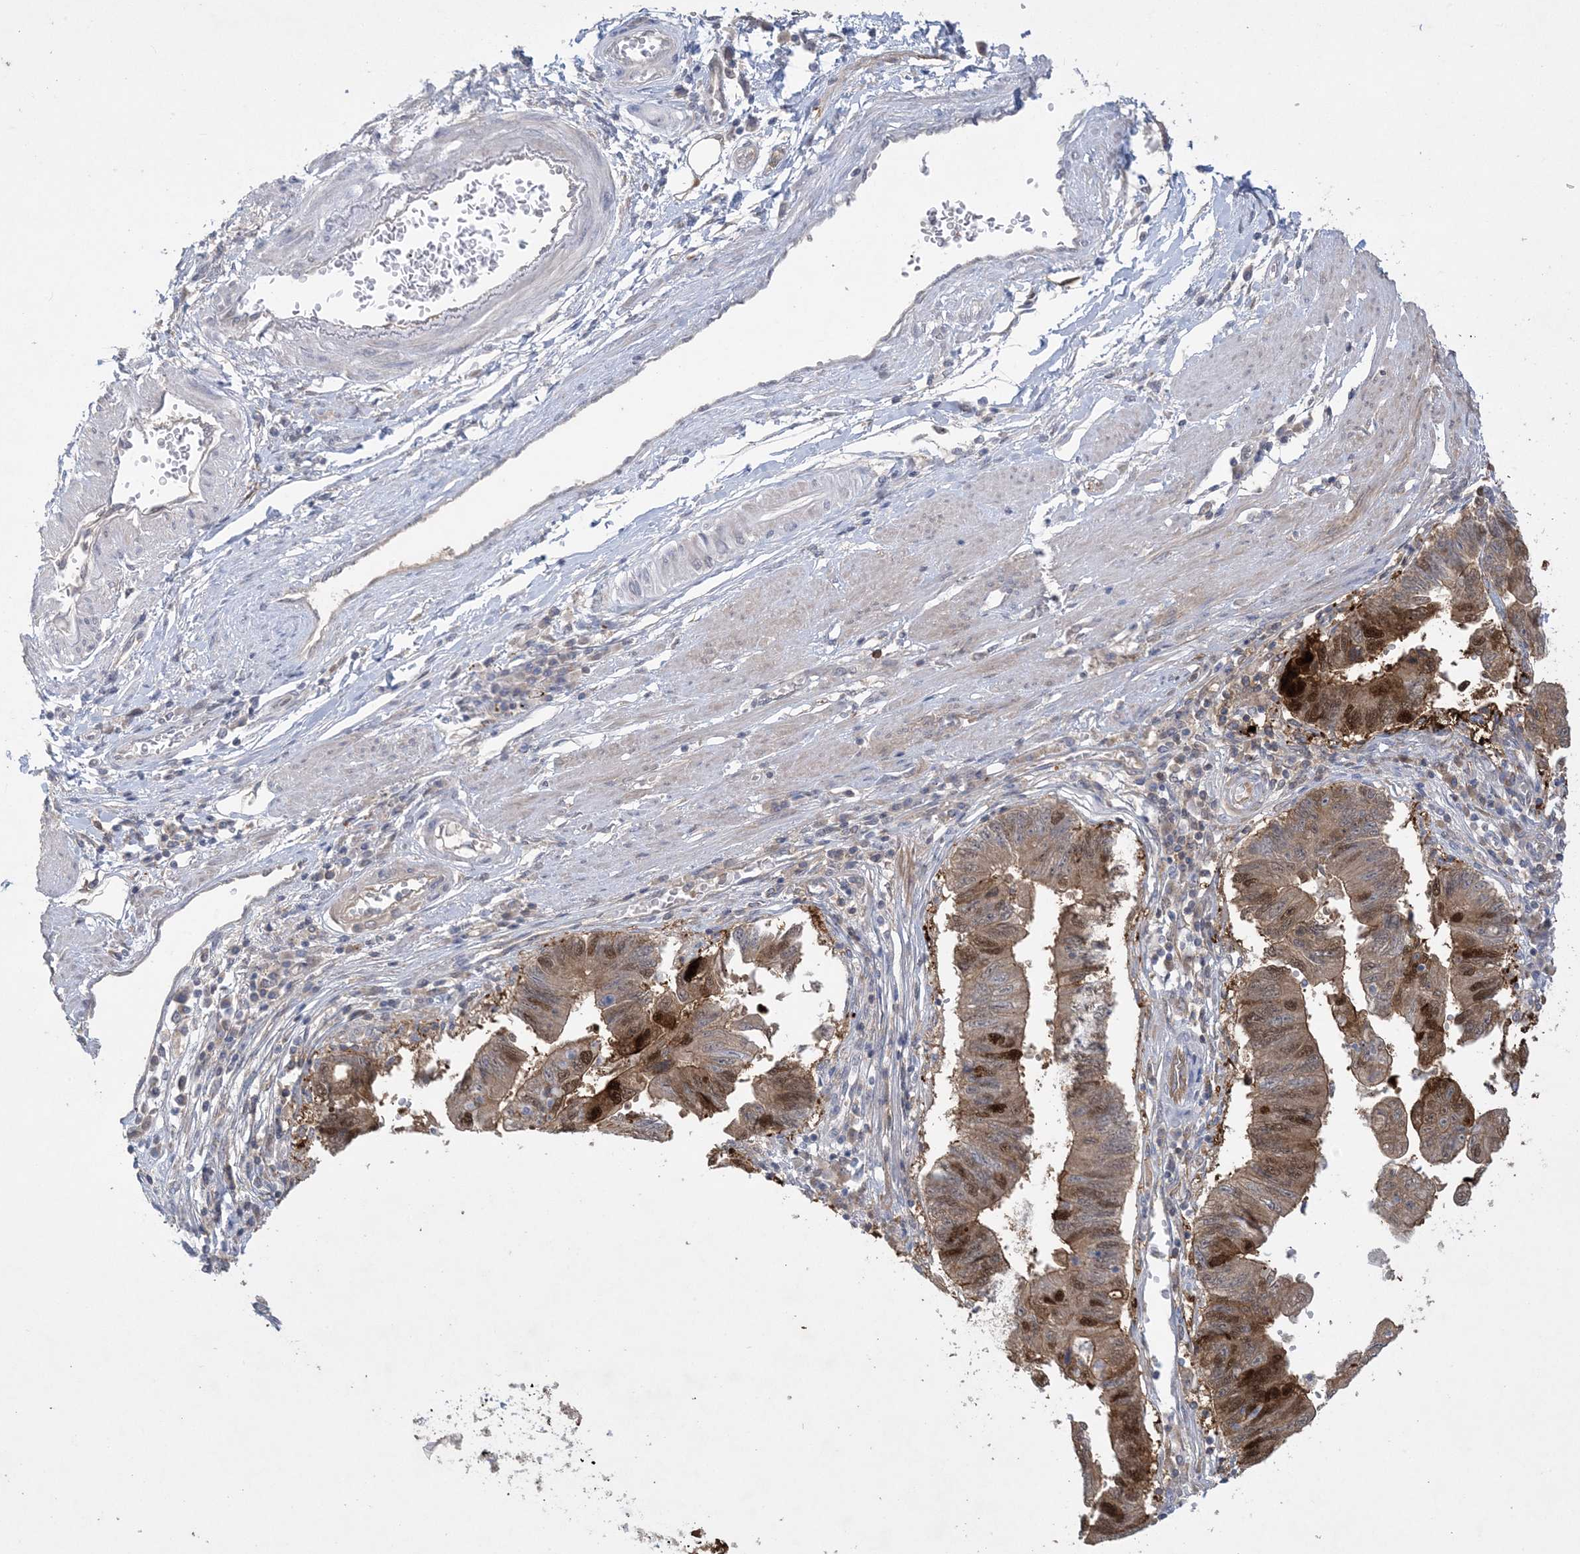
{"staining": {"intensity": "strong", "quantity": ">75%", "location": "cytoplasmic/membranous,nuclear"}, "tissue": "stomach cancer", "cell_type": "Tumor cells", "image_type": "cancer", "snomed": [{"axis": "morphology", "description": "Adenocarcinoma, NOS"}, {"axis": "topography", "description": "Stomach"}], "caption": "A brown stain highlights strong cytoplasmic/membranous and nuclear expression of a protein in stomach cancer tumor cells.", "gene": "HMGCS1", "patient": {"sex": "male", "age": 59}}